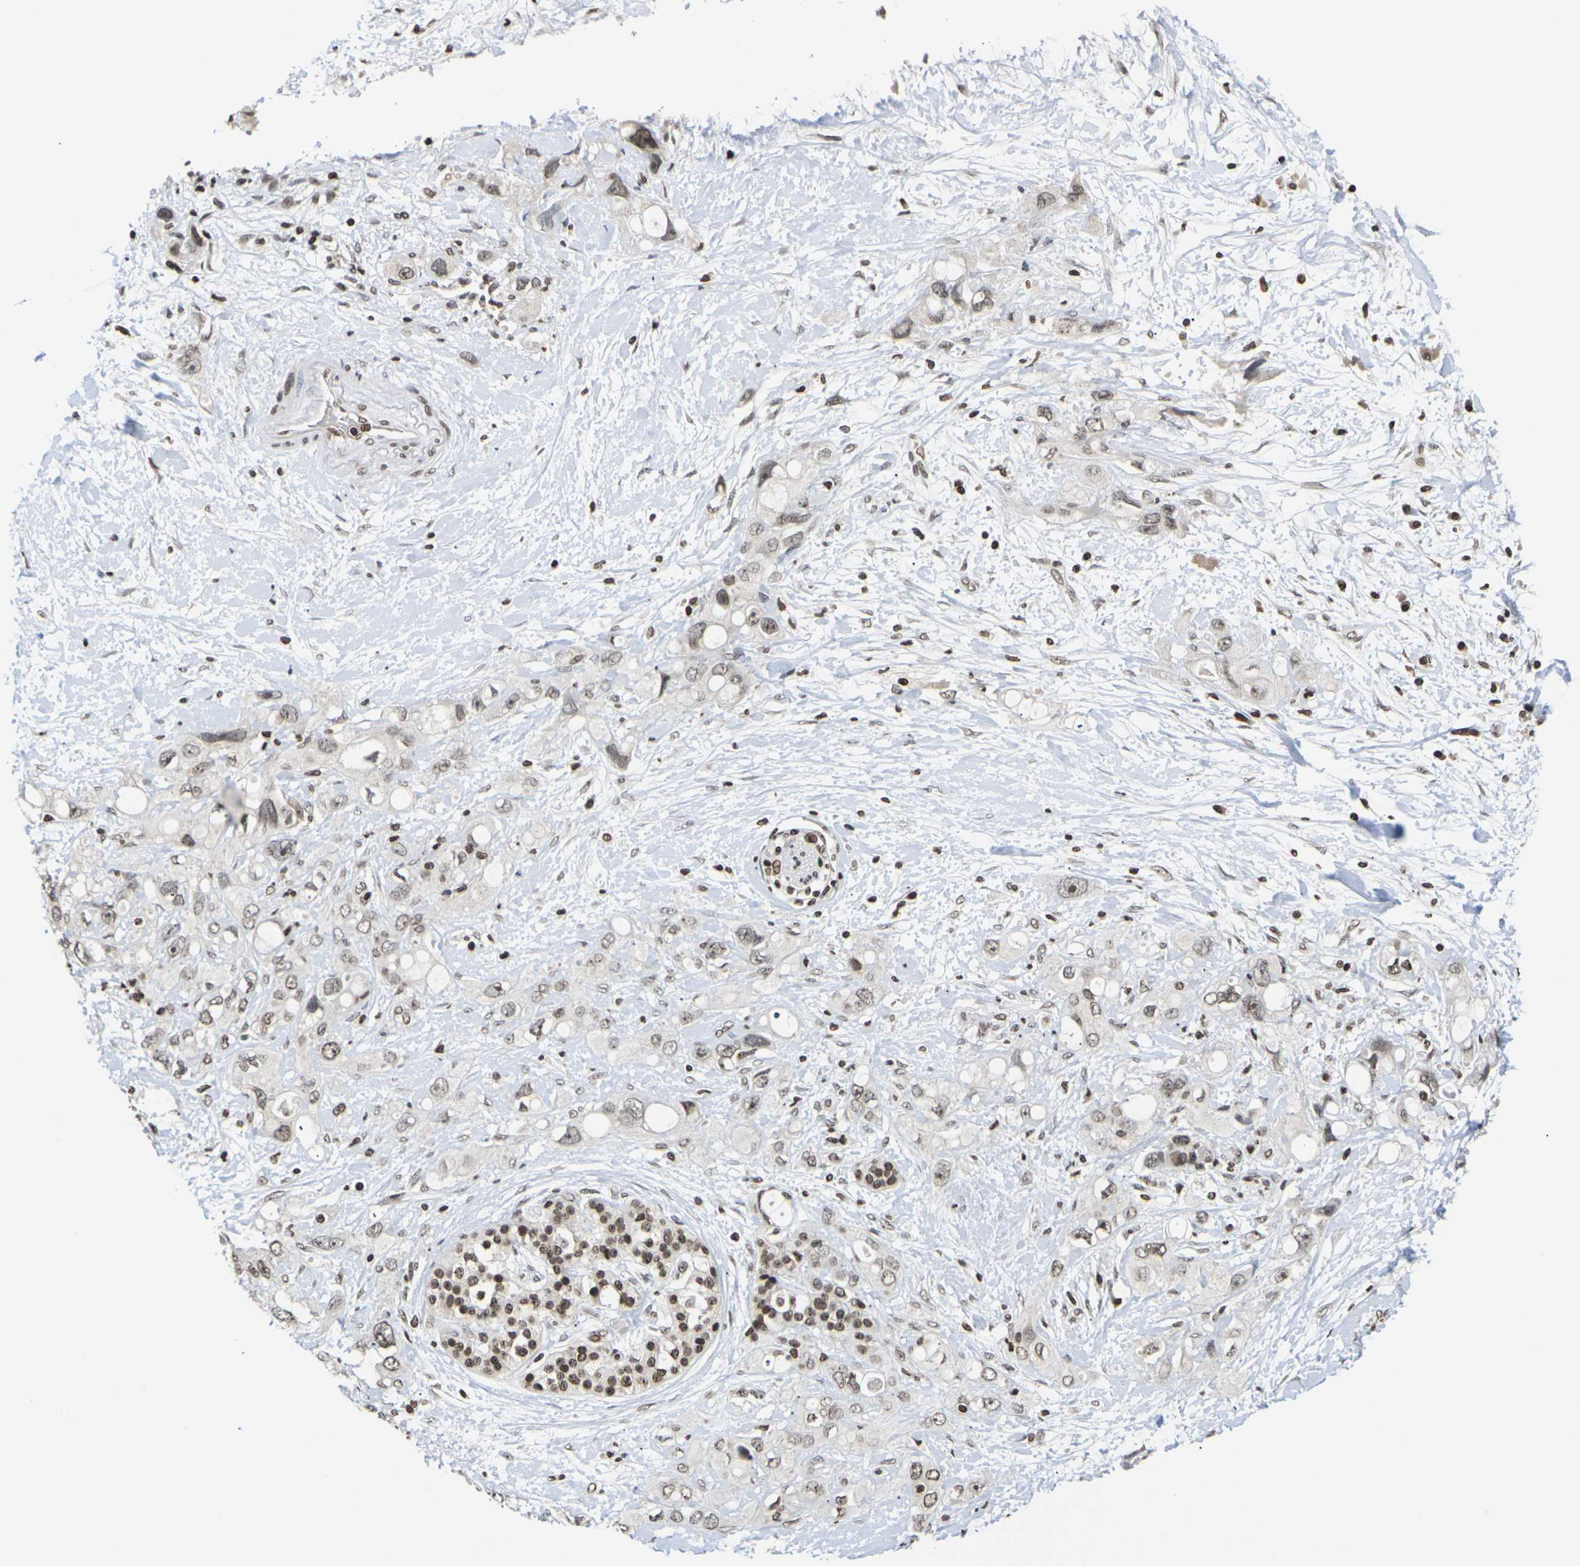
{"staining": {"intensity": "moderate", "quantity": ">75%", "location": "nuclear"}, "tissue": "pancreatic cancer", "cell_type": "Tumor cells", "image_type": "cancer", "snomed": [{"axis": "morphology", "description": "Adenocarcinoma, NOS"}, {"axis": "topography", "description": "Pancreas"}], "caption": "Protein staining by IHC reveals moderate nuclear positivity in approximately >75% of tumor cells in pancreatic adenocarcinoma. The staining was performed using DAB to visualize the protein expression in brown, while the nuclei were stained in blue with hematoxylin (Magnification: 20x).", "gene": "ETV5", "patient": {"sex": "female", "age": 56}}